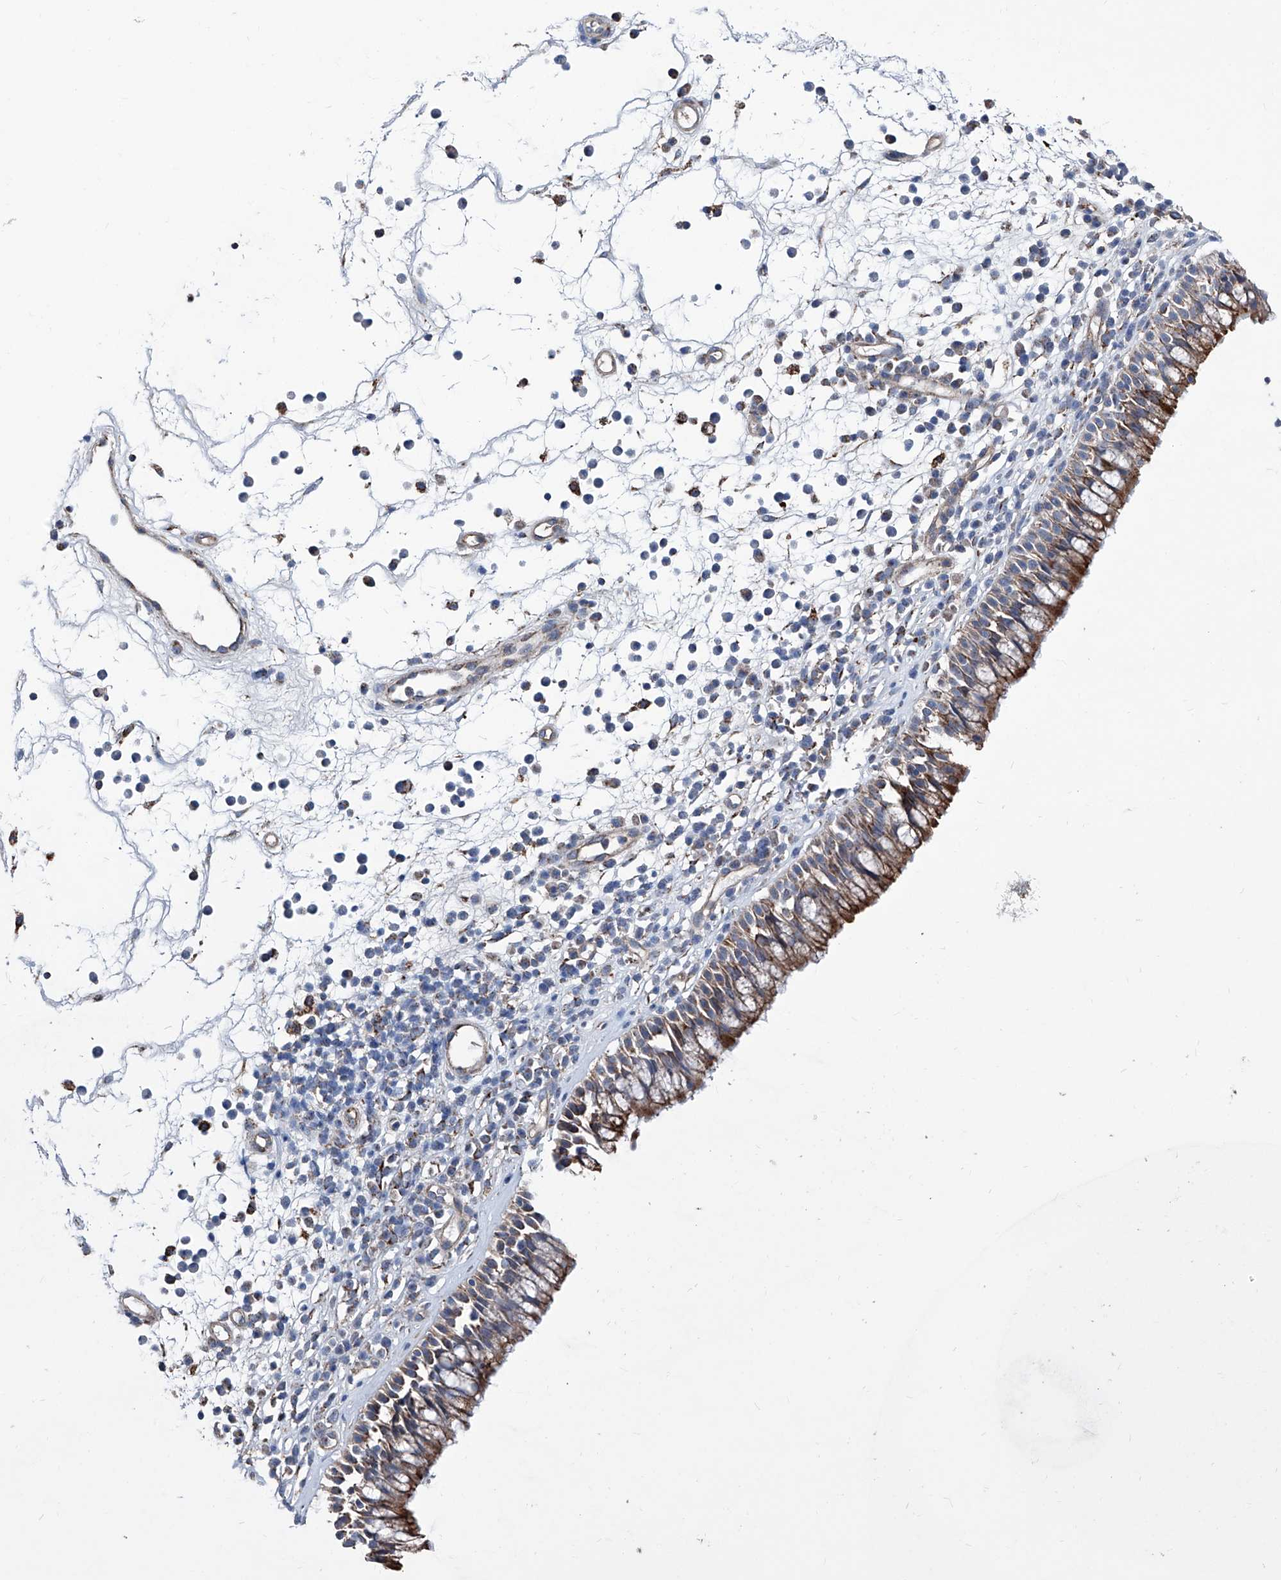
{"staining": {"intensity": "moderate", "quantity": "25%-75%", "location": "cytoplasmic/membranous"}, "tissue": "nasopharynx", "cell_type": "Respiratory epithelial cells", "image_type": "normal", "snomed": [{"axis": "morphology", "description": "Normal tissue, NOS"}, {"axis": "morphology", "description": "Inflammation, NOS"}, {"axis": "morphology", "description": "Malignant melanoma, Metastatic site"}, {"axis": "topography", "description": "Nasopharynx"}], "caption": "Respiratory epithelial cells show medium levels of moderate cytoplasmic/membranous staining in approximately 25%-75% of cells in benign human nasopharynx.", "gene": "NHS", "patient": {"sex": "male", "age": 70}}